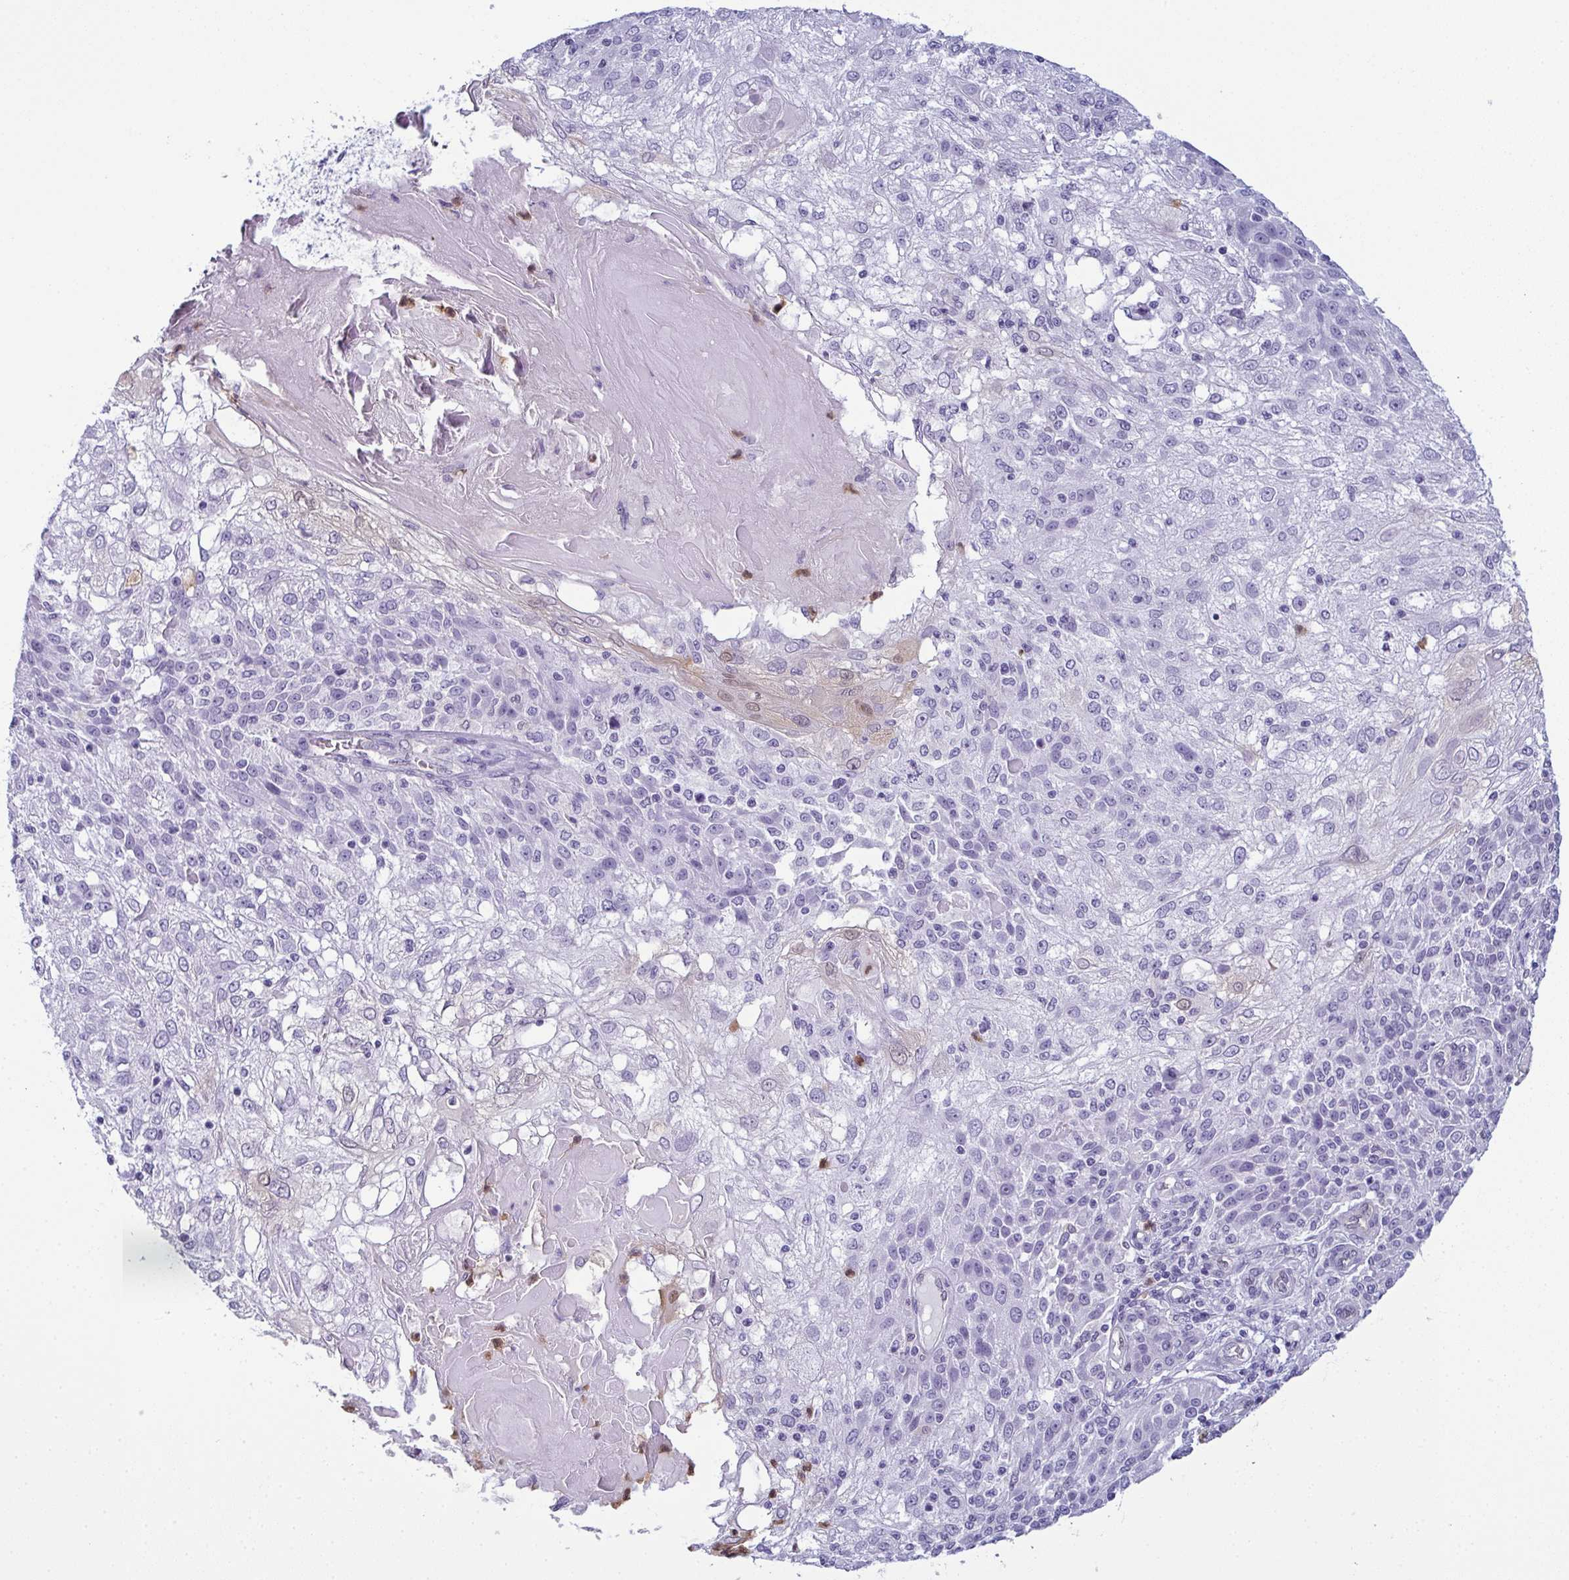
{"staining": {"intensity": "negative", "quantity": "none", "location": "none"}, "tissue": "skin cancer", "cell_type": "Tumor cells", "image_type": "cancer", "snomed": [{"axis": "morphology", "description": "Normal tissue, NOS"}, {"axis": "morphology", "description": "Squamous cell carcinoma, NOS"}, {"axis": "topography", "description": "Skin"}], "caption": "Immunohistochemistry histopathology image of neoplastic tissue: human skin cancer (squamous cell carcinoma) stained with DAB shows no significant protein staining in tumor cells.", "gene": "CDA", "patient": {"sex": "female", "age": 83}}